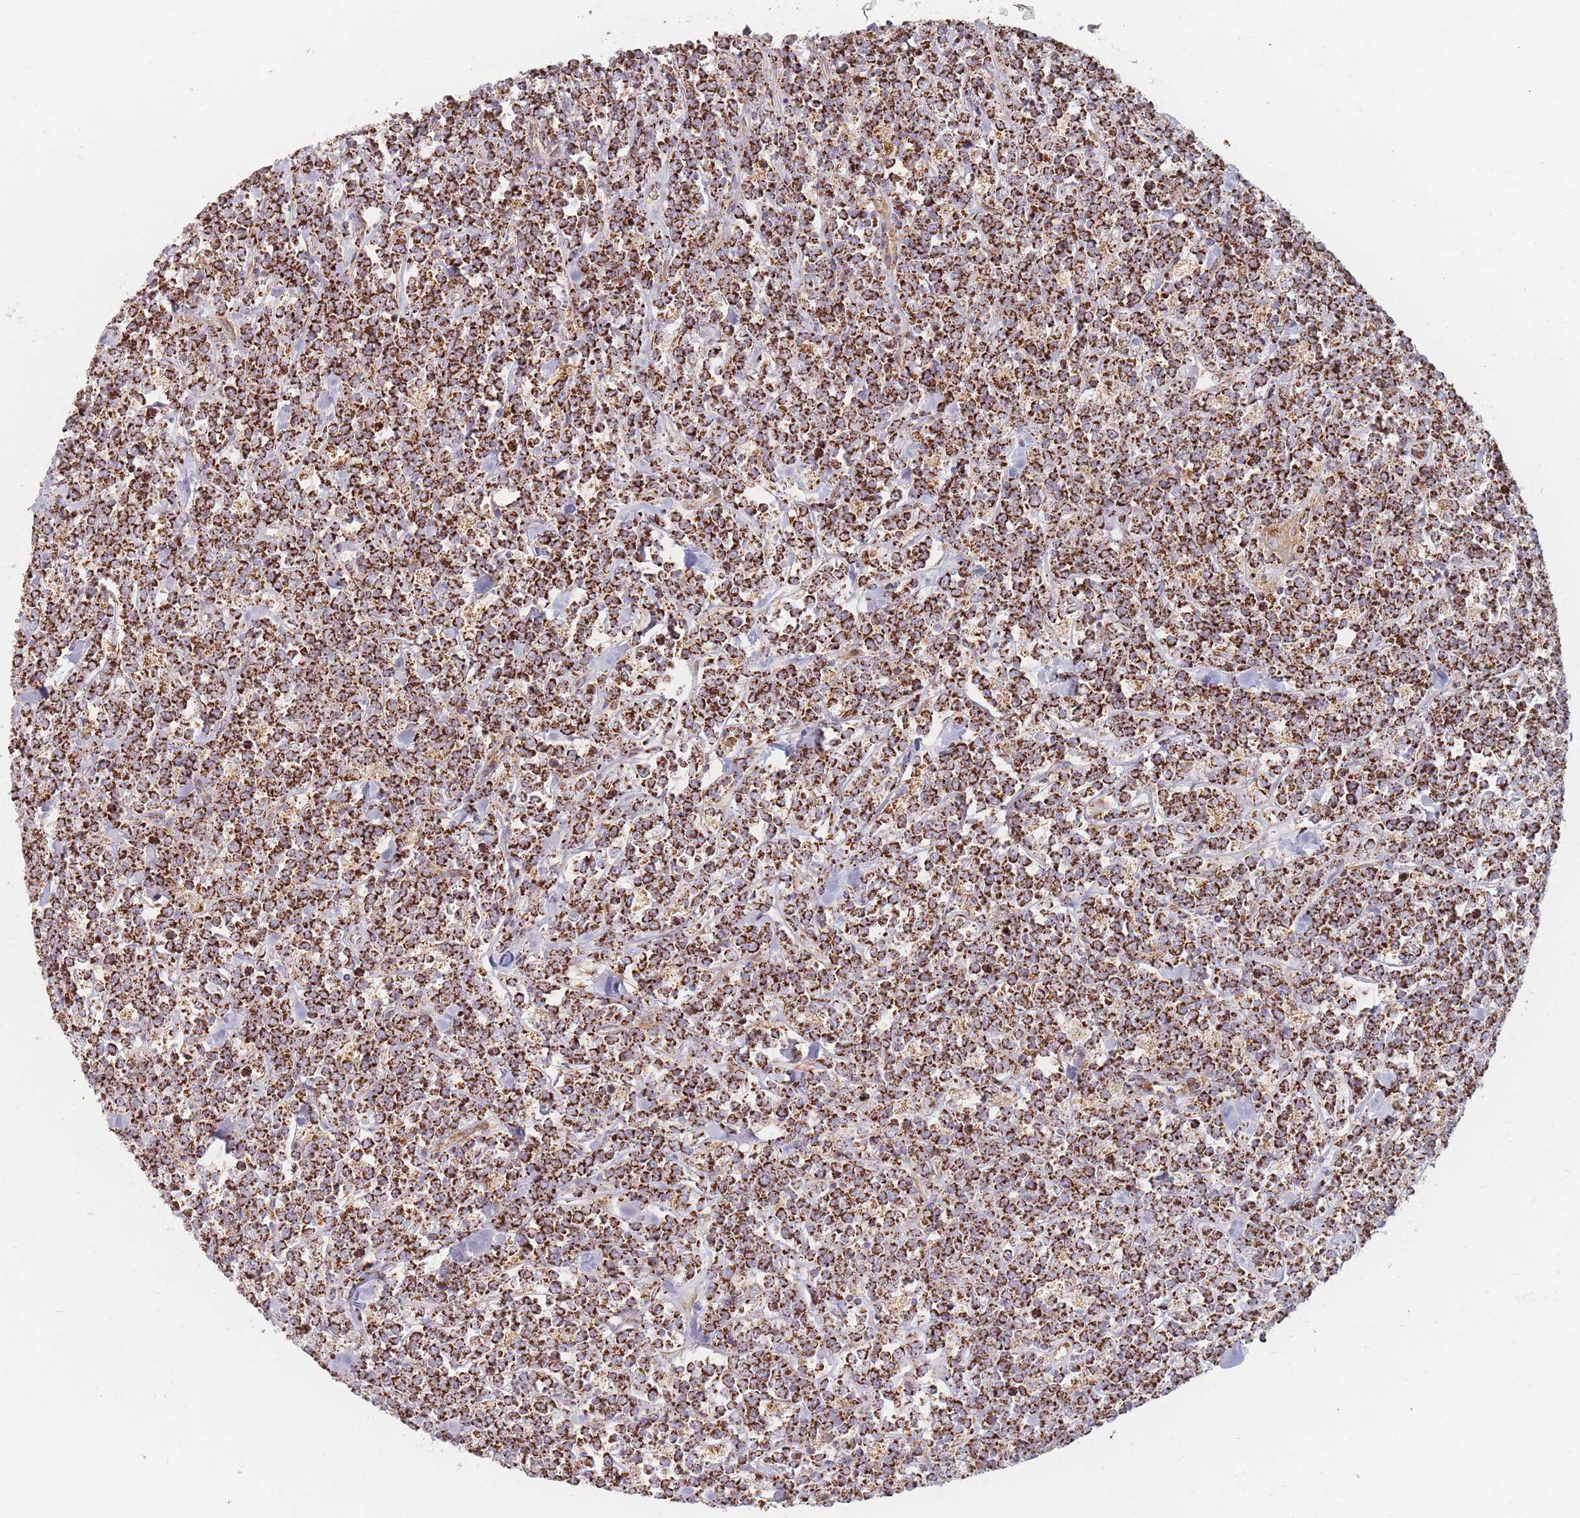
{"staining": {"intensity": "strong", "quantity": ">75%", "location": "cytoplasmic/membranous"}, "tissue": "lymphoma", "cell_type": "Tumor cells", "image_type": "cancer", "snomed": [{"axis": "morphology", "description": "Malignant lymphoma, non-Hodgkin's type, High grade"}, {"axis": "topography", "description": "Small intestine"}], "caption": "DAB (3,3'-diaminobenzidine) immunohistochemical staining of lymphoma demonstrates strong cytoplasmic/membranous protein staining in approximately >75% of tumor cells.", "gene": "ESRP2", "patient": {"sex": "male", "age": 8}}